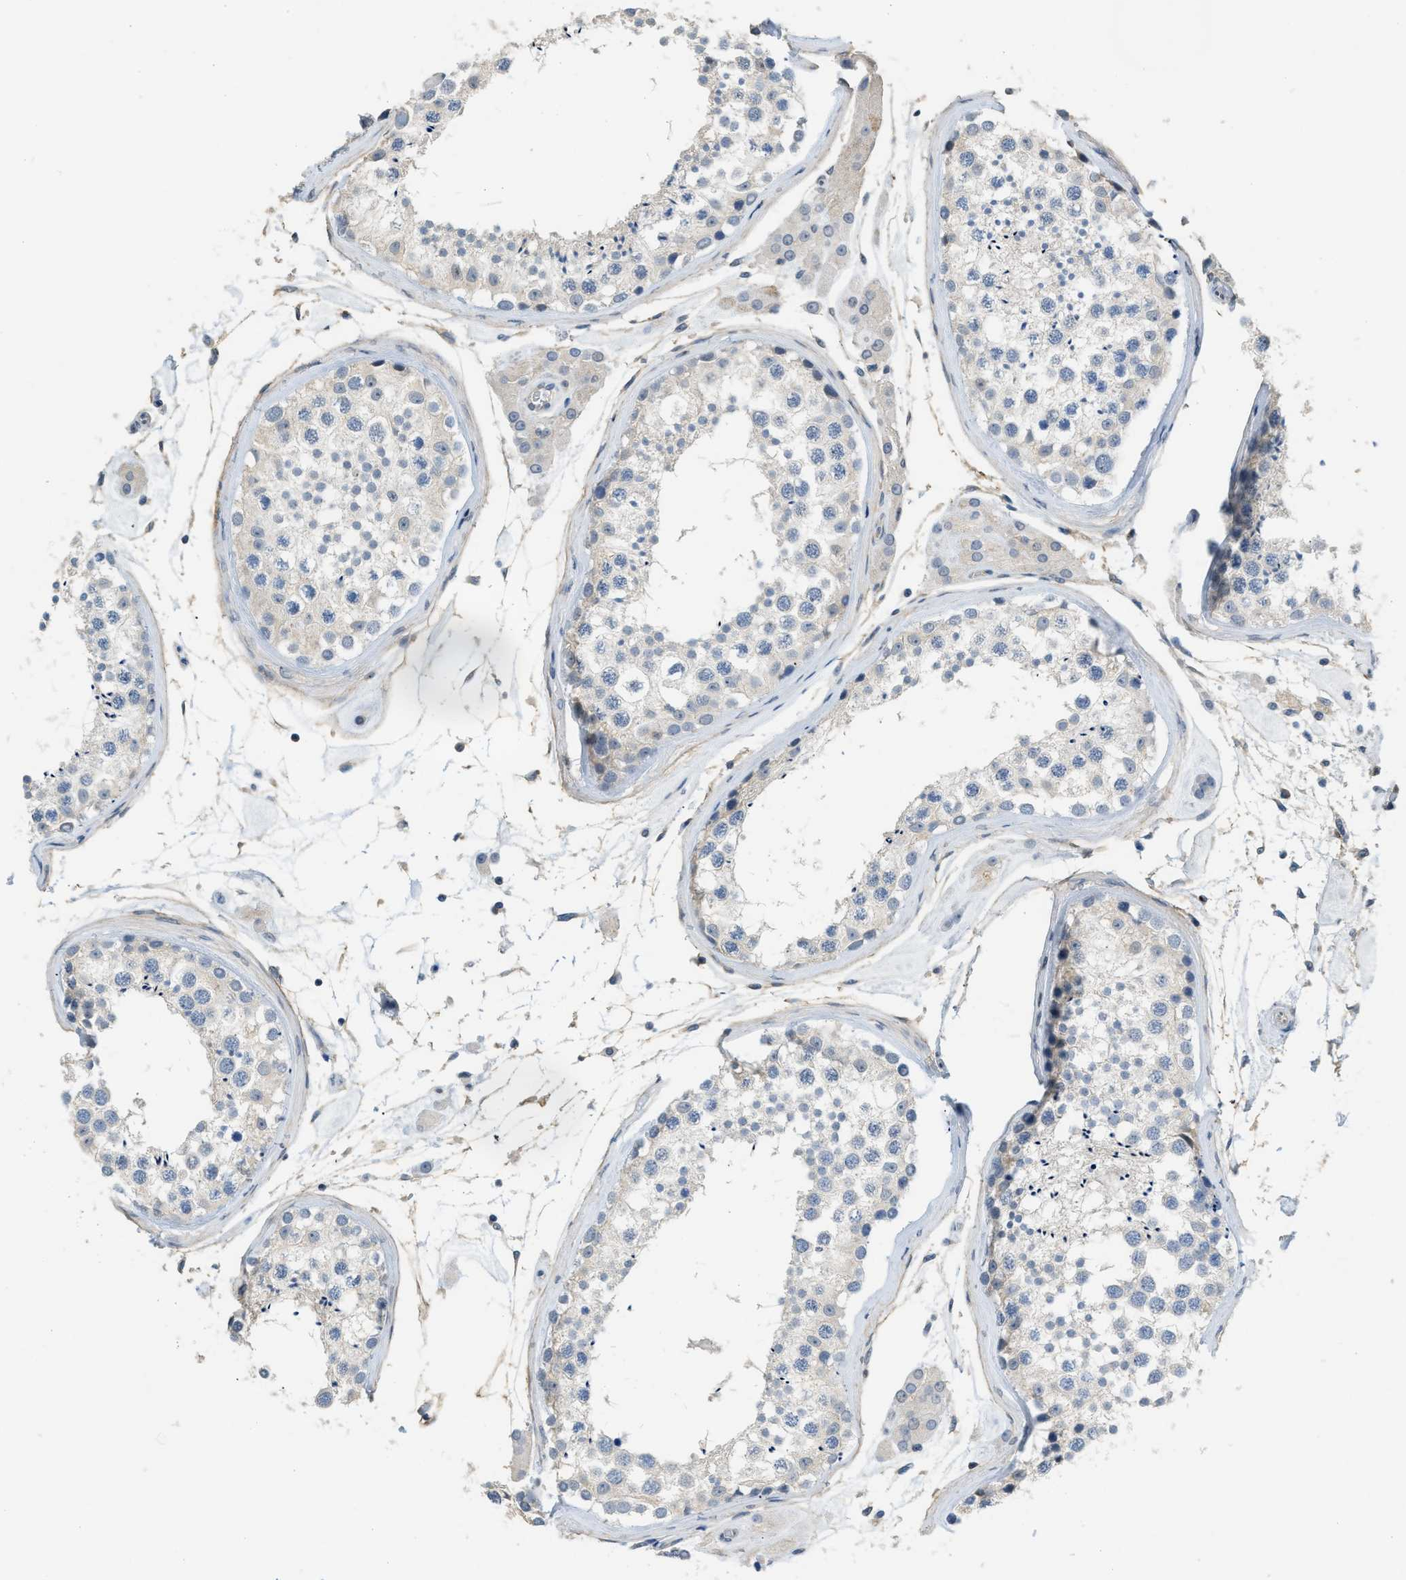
{"staining": {"intensity": "negative", "quantity": "none", "location": "none"}, "tissue": "testis", "cell_type": "Cells in seminiferous ducts", "image_type": "normal", "snomed": [{"axis": "morphology", "description": "Normal tissue, NOS"}, {"axis": "topography", "description": "Testis"}], "caption": "Immunohistochemical staining of benign human testis reveals no significant staining in cells in seminiferous ducts.", "gene": "TMEM154", "patient": {"sex": "male", "age": 46}}